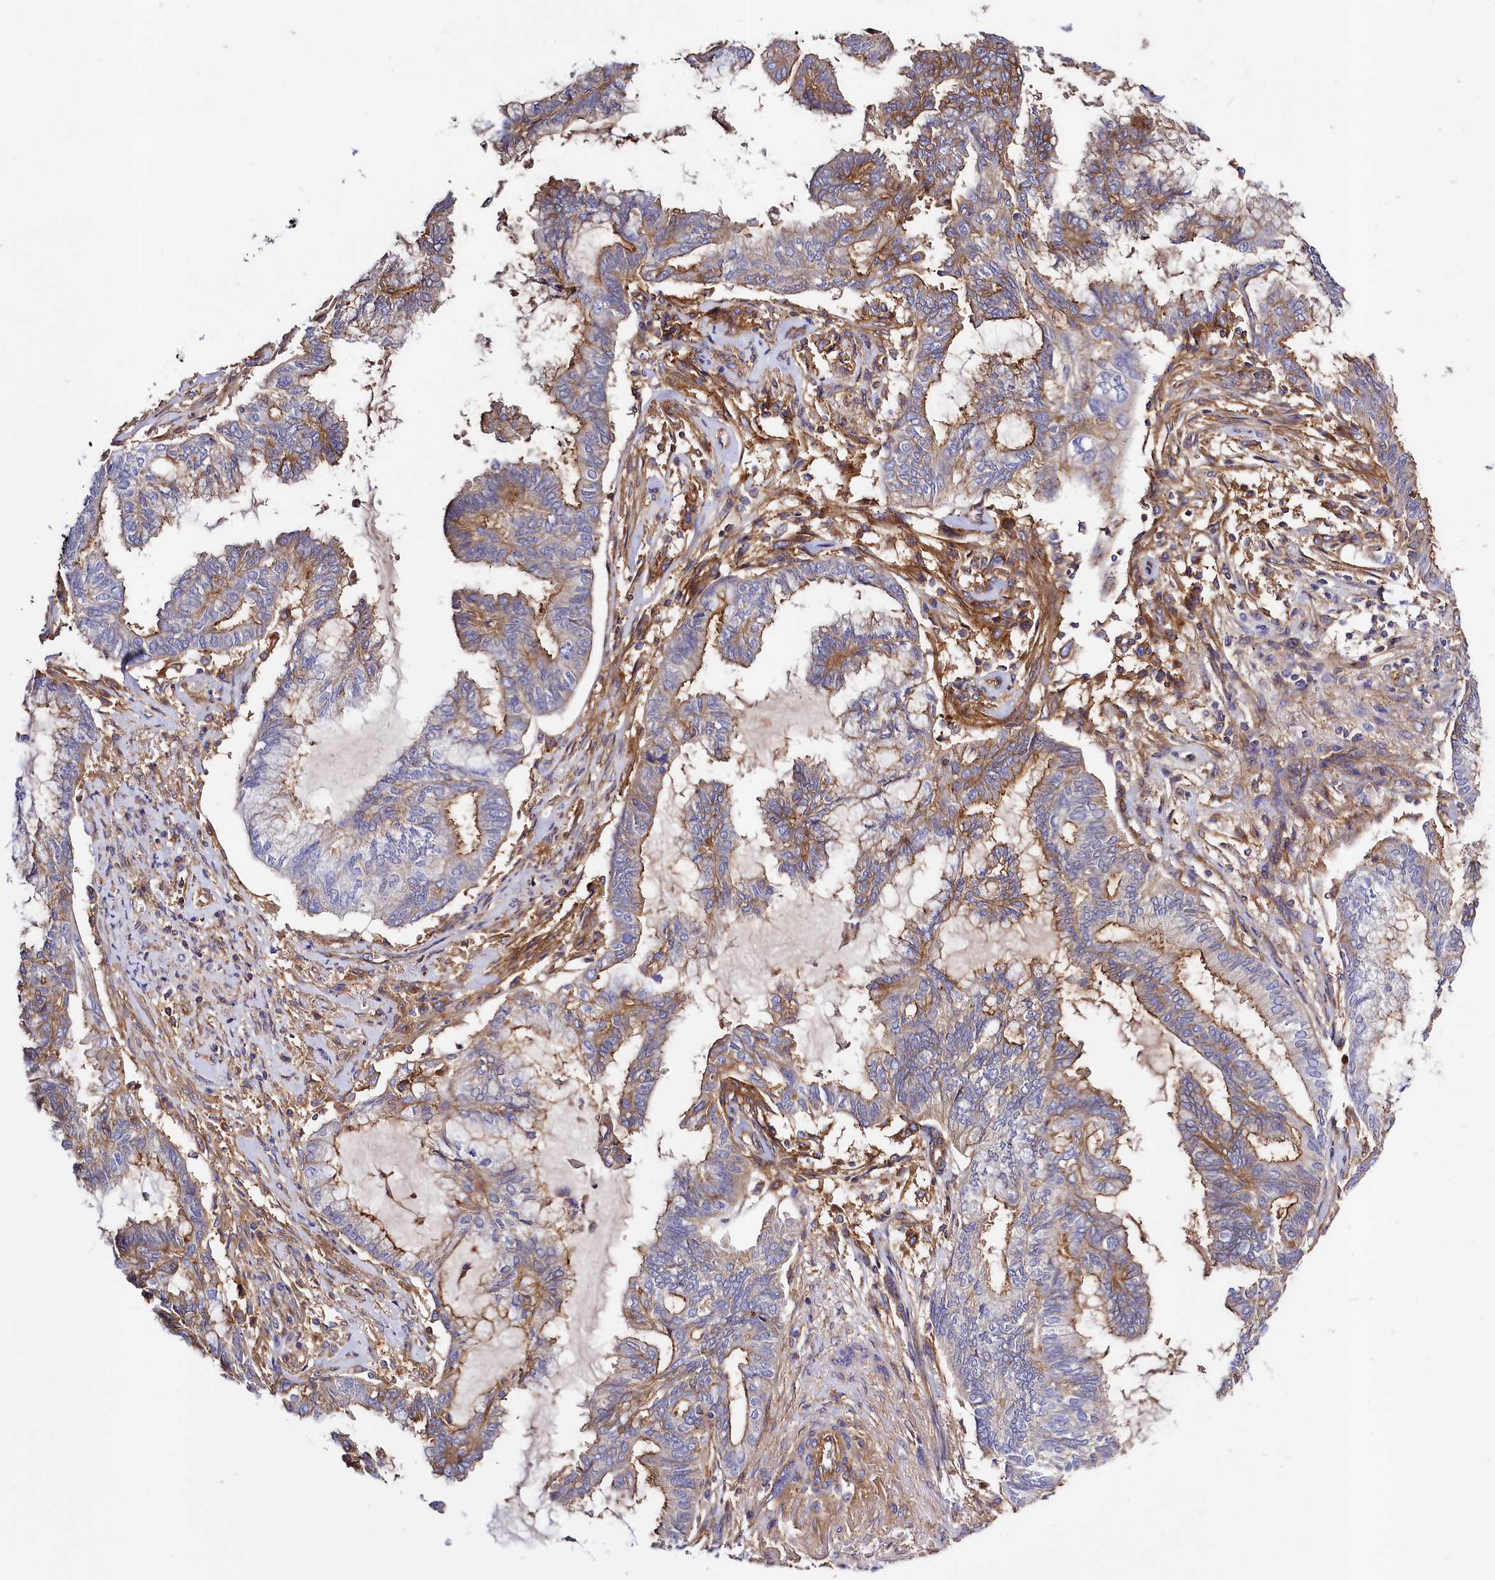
{"staining": {"intensity": "moderate", "quantity": "25%-75%", "location": "cytoplasmic/membranous"}, "tissue": "endometrial cancer", "cell_type": "Tumor cells", "image_type": "cancer", "snomed": [{"axis": "morphology", "description": "Adenocarcinoma, NOS"}, {"axis": "topography", "description": "Endometrium"}], "caption": "Immunohistochemistry photomicrograph of endometrial cancer stained for a protein (brown), which exhibits medium levels of moderate cytoplasmic/membranous staining in about 25%-75% of tumor cells.", "gene": "ANO6", "patient": {"sex": "female", "age": 86}}